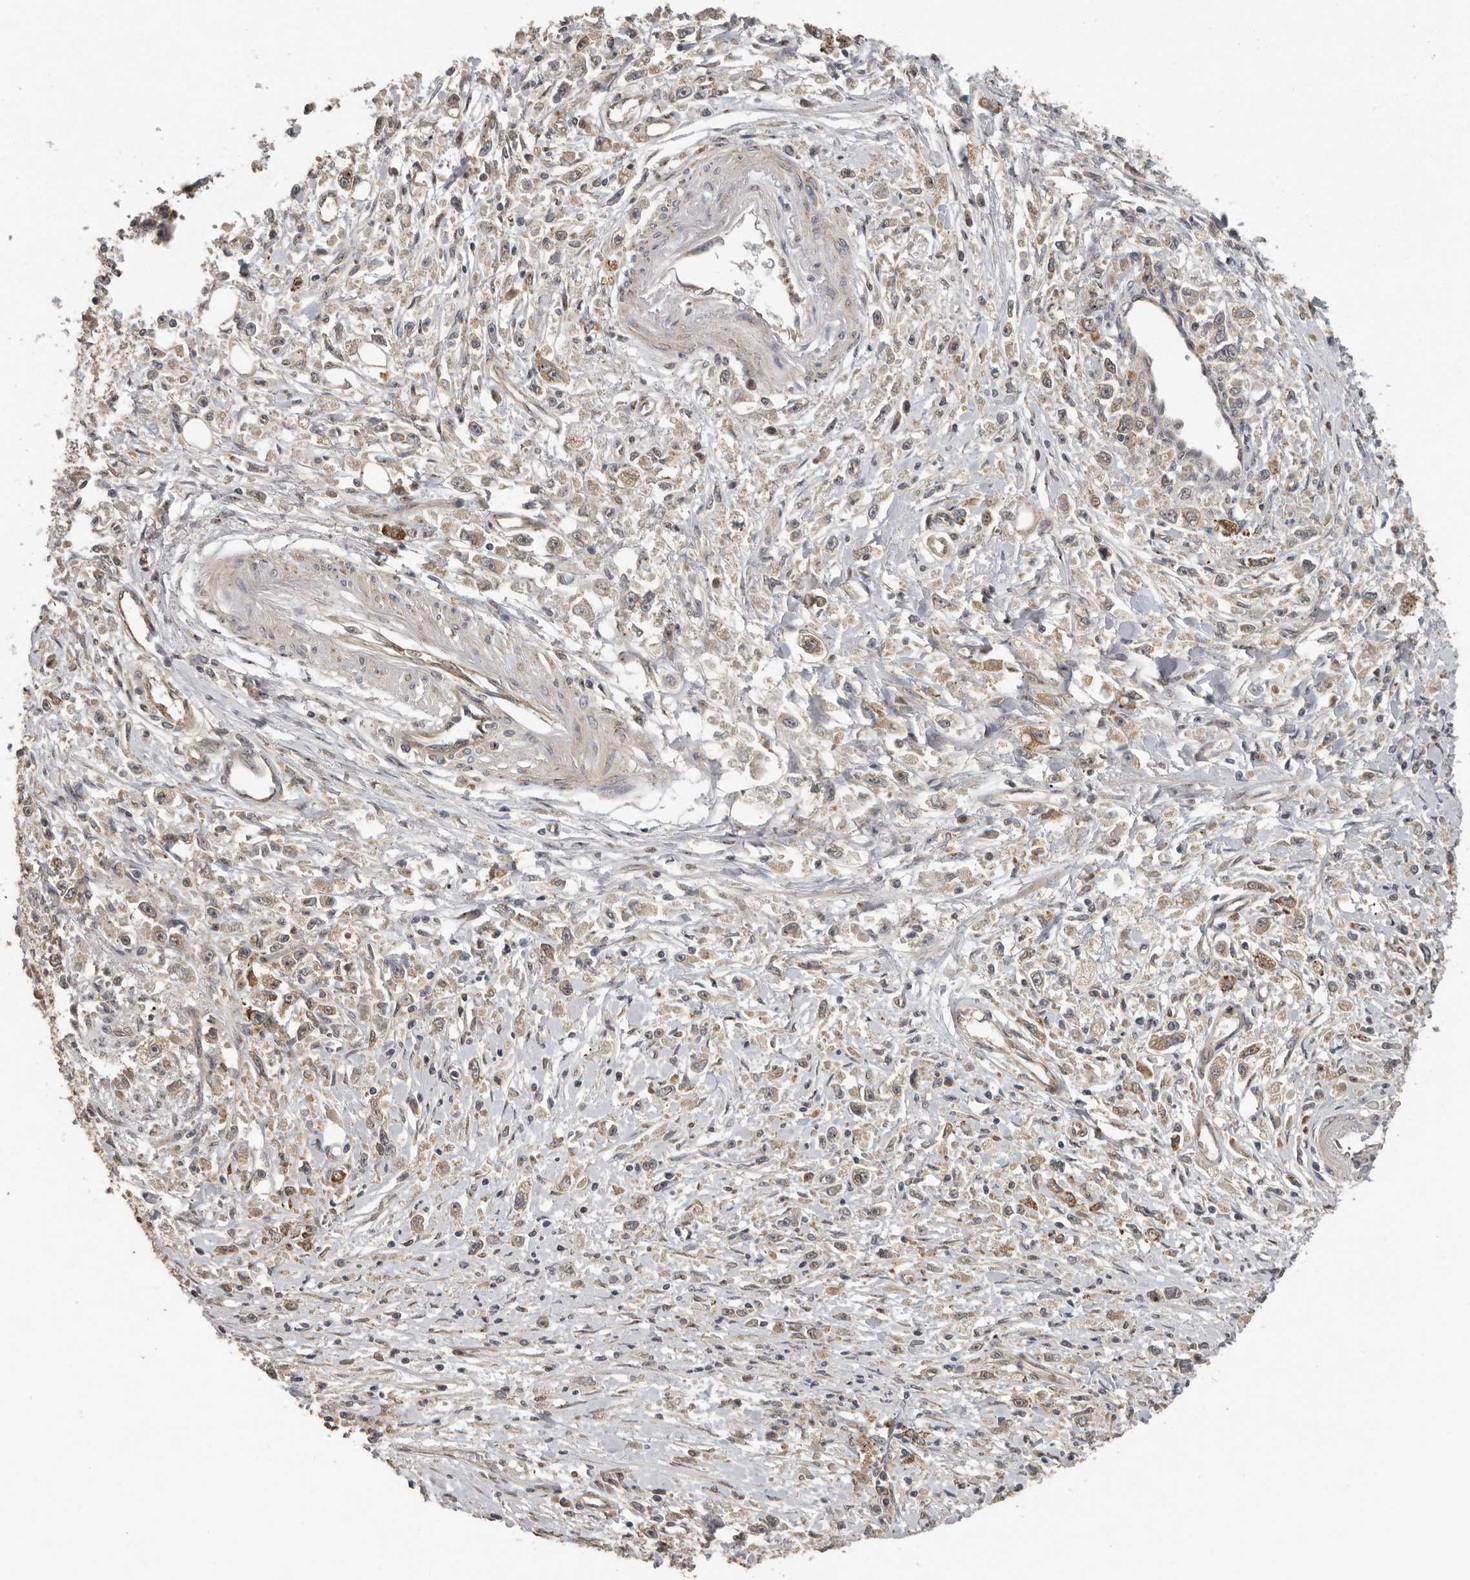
{"staining": {"intensity": "weak", "quantity": "25%-75%", "location": "cytoplasmic/membranous"}, "tissue": "stomach cancer", "cell_type": "Tumor cells", "image_type": "cancer", "snomed": [{"axis": "morphology", "description": "Adenocarcinoma, NOS"}, {"axis": "topography", "description": "Stomach"}], "caption": "Protein staining exhibits weak cytoplasmic/membranous expression in about 25%-75% of tumor cells in stomach cancer (adenocarcinoma).", "gene": "CEP350", "patient": {"sex": "female", "age": 59}}